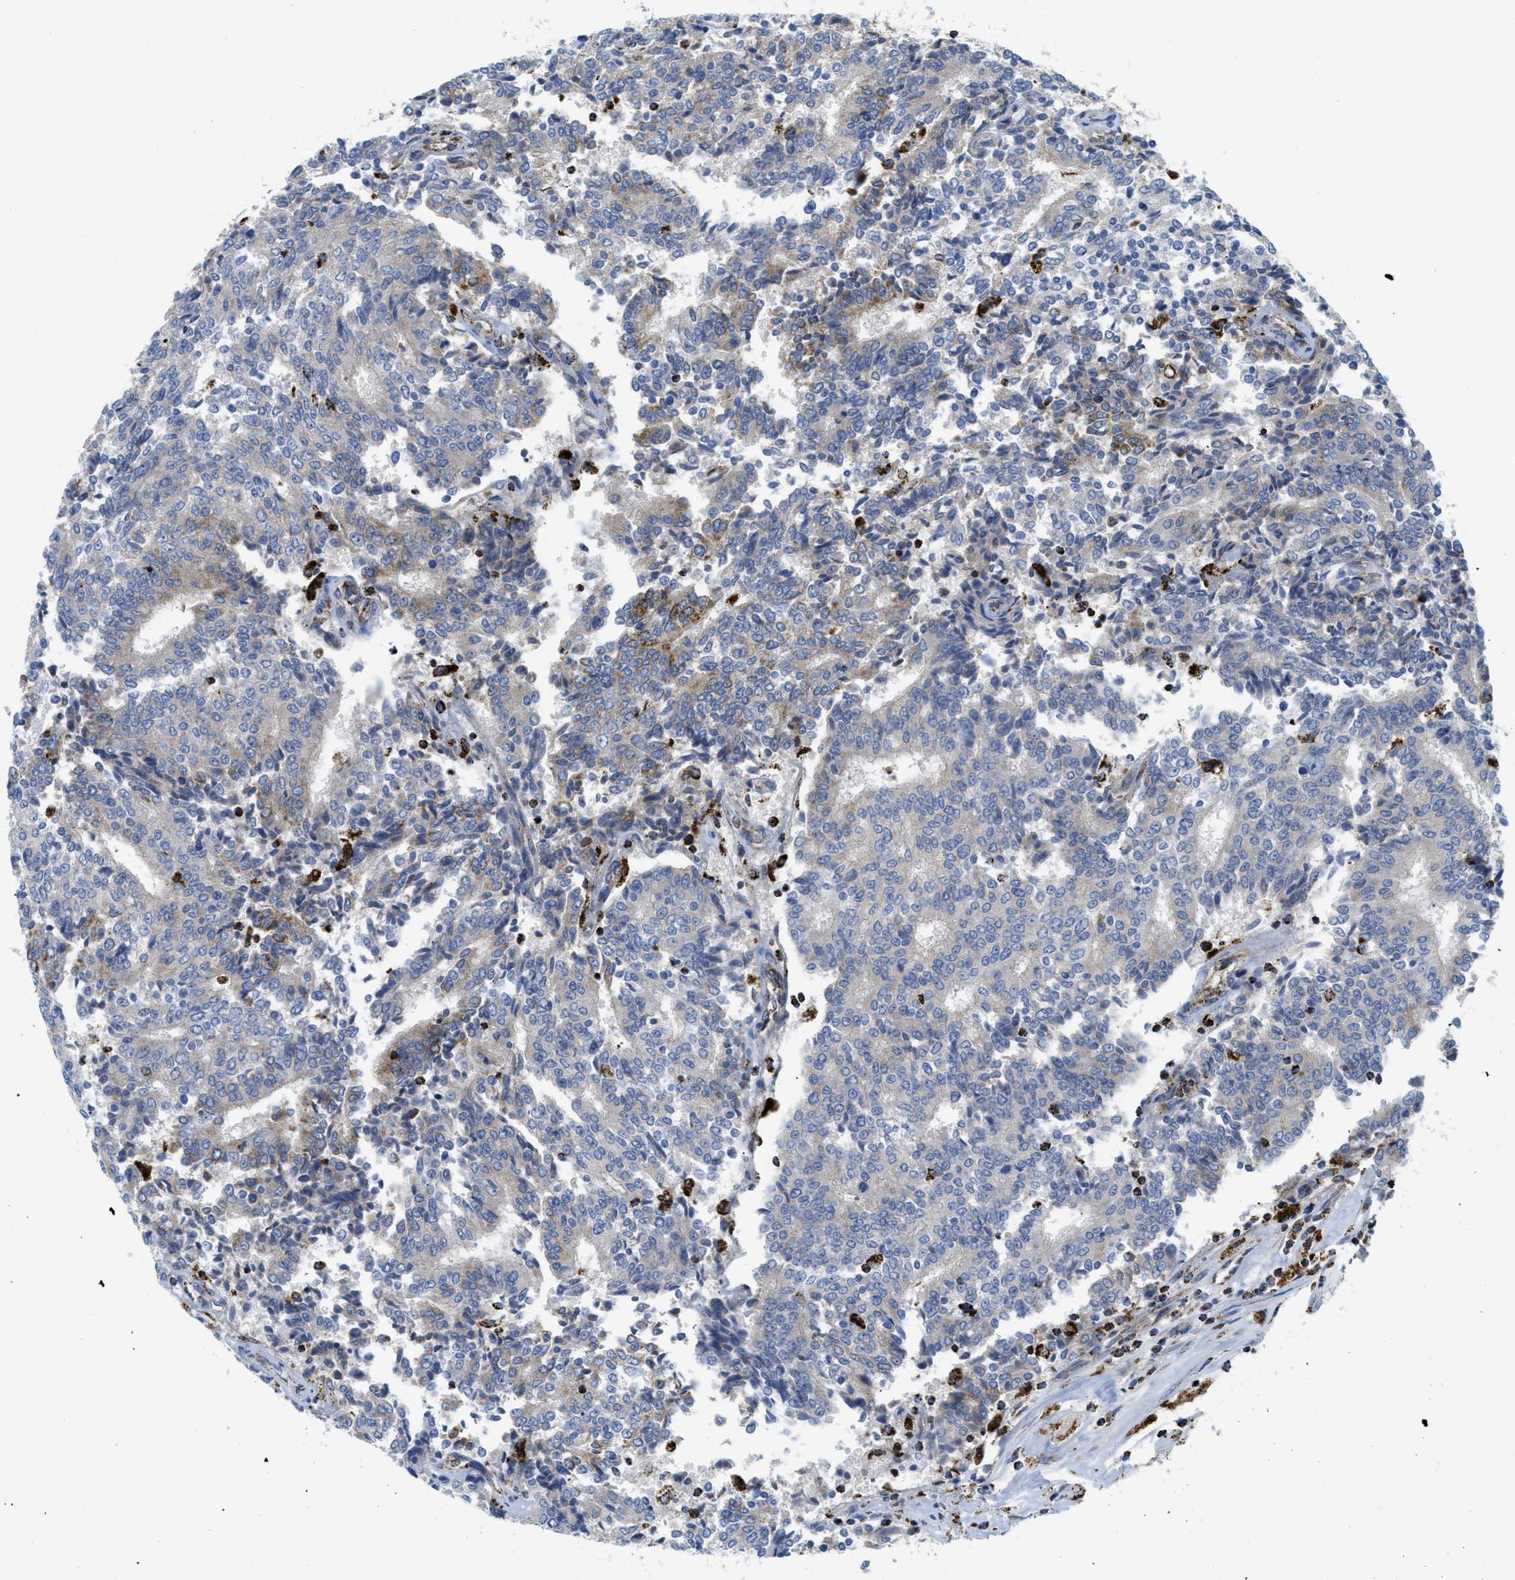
{"staining": {"intensity": "moderate", "quantity": "25%-75%", "location": "cytoplasmic/membranous"}, "tissue": "prostate cancer", "cell_type": "Tumor cells", "image_type": "cancer", "snomed": [{"axis": "morphology", "description": "Normal tissue, NOS"}, {"axis": "morphology", "description": "Adenocarcinoma, High grade"}, {"axis": "topography", "description": "Prostate"}, {"axis": "topography", "description": "Seminal veicle"}], "caption": "Protein analysis of prostate cancer (high-grade adenocarcinoma) tissue exhibits moderate cytoplasmic/membranous expression in approximately 25%-75% of tumor cells.", "gene": "SQOR", "patient": {"sex": "male", "age": 55}}